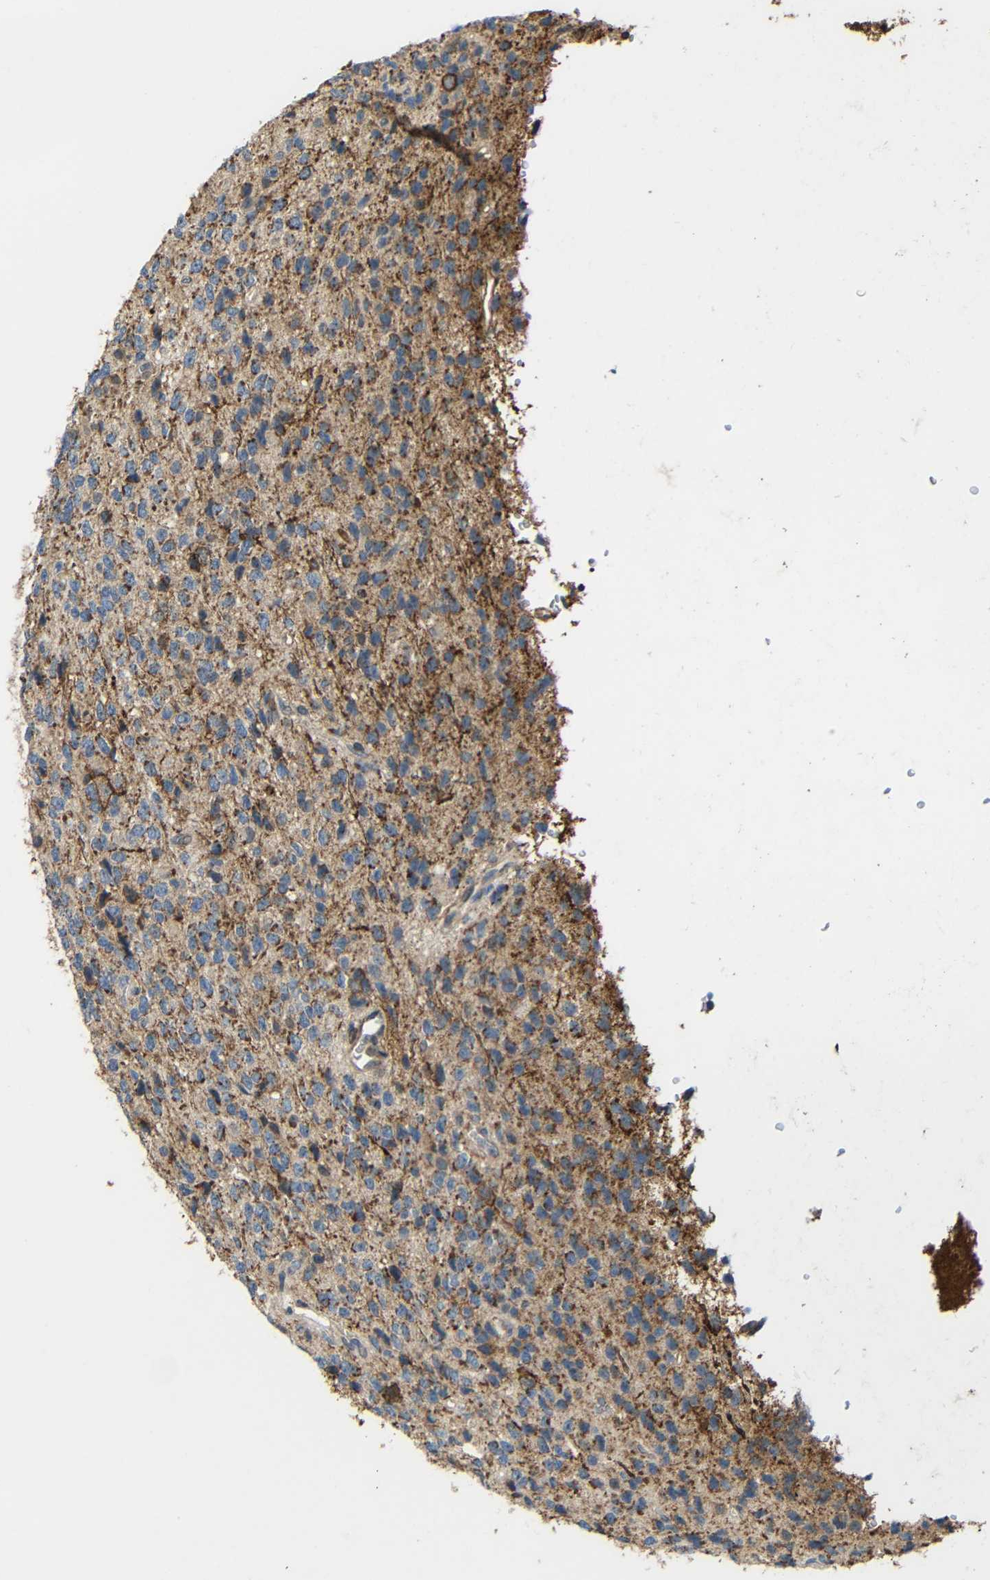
{"staining": {"intensity": "moderate", "quantity": ">75%", "location": "cytoplasmic/membranous"}, "tissue": "glioma", "cell_type": "Tumor cells", "image_type": "cancer", "snomed": [{"axis": "morphology", "description": "Glioma, malignant, High grade"}, {"axis": "topography", "description": "pancreas cauda"}], "caption": "Glioma stained for a protein (brown) reveals moderate cytoplasmic/membranous positive expression in approximately >75% of tumor cells.", "gene": "C1GALT1", "patient": {"sex": "male", "age": 60}}